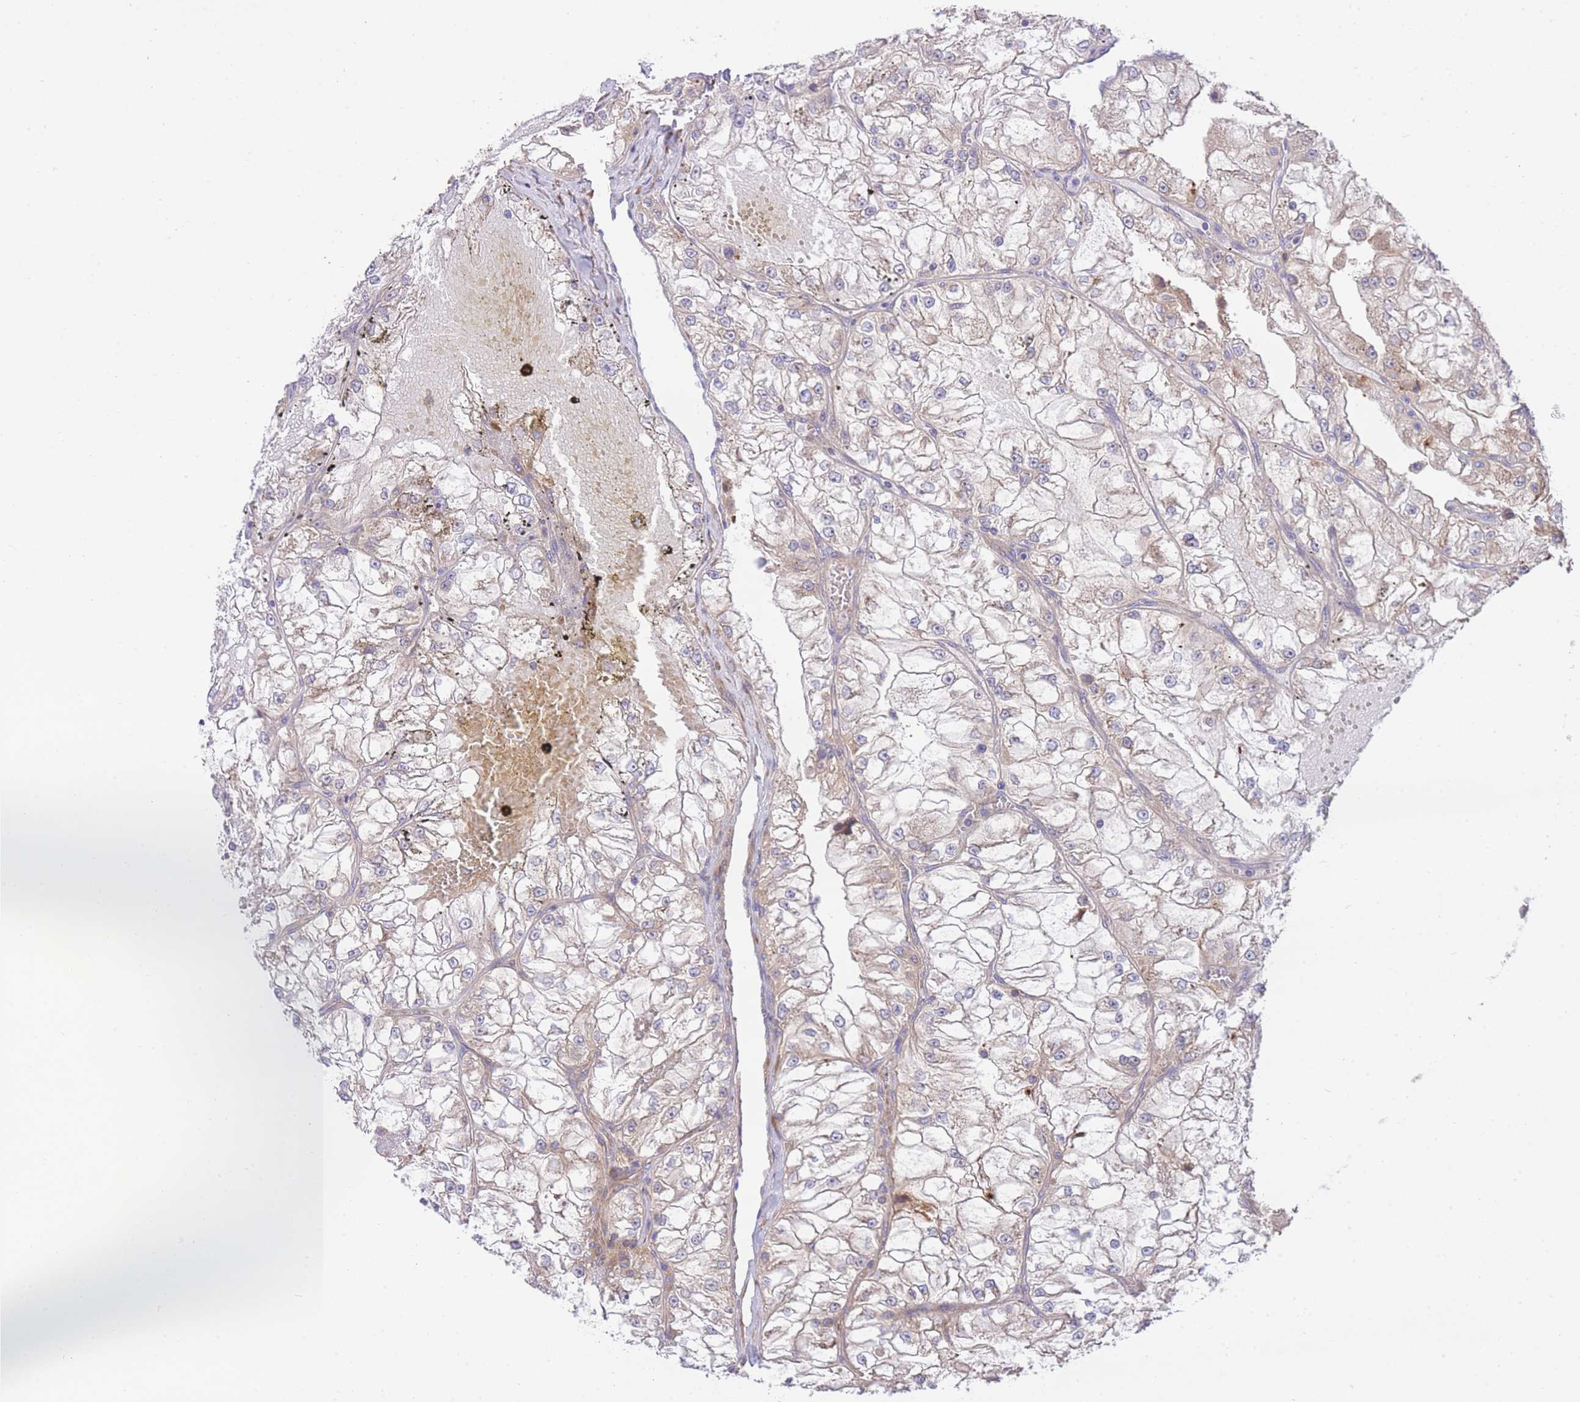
{"staining": {"intensity": "weak", "quantity": "25%-75%", "location": "cytoplasmic/membranous"}, "tissue": "renal cancer", "cell_type": "Tumor cells", "image_type": "cancer", "snomed": [{"axis": "morphology", "description": "Adenocarcinoma, NOS"}, {"axis": "topography", "description": "Kidney"}], "caption": "High-magnification brightfield microscopy of renal cancer stained with DAB (brown) and counterstained with hematoxylin (blue). tumor cells exhibit weak cytoplasmic/membranous positivity is present in about25%-75% of cells. (DAB (3,3'-diaminobenzidine) IHC, brown staining for protein, blue staining for nuclei).", "gene": "EIF2B2", "patient": {"sex": "female", "age": 72}}